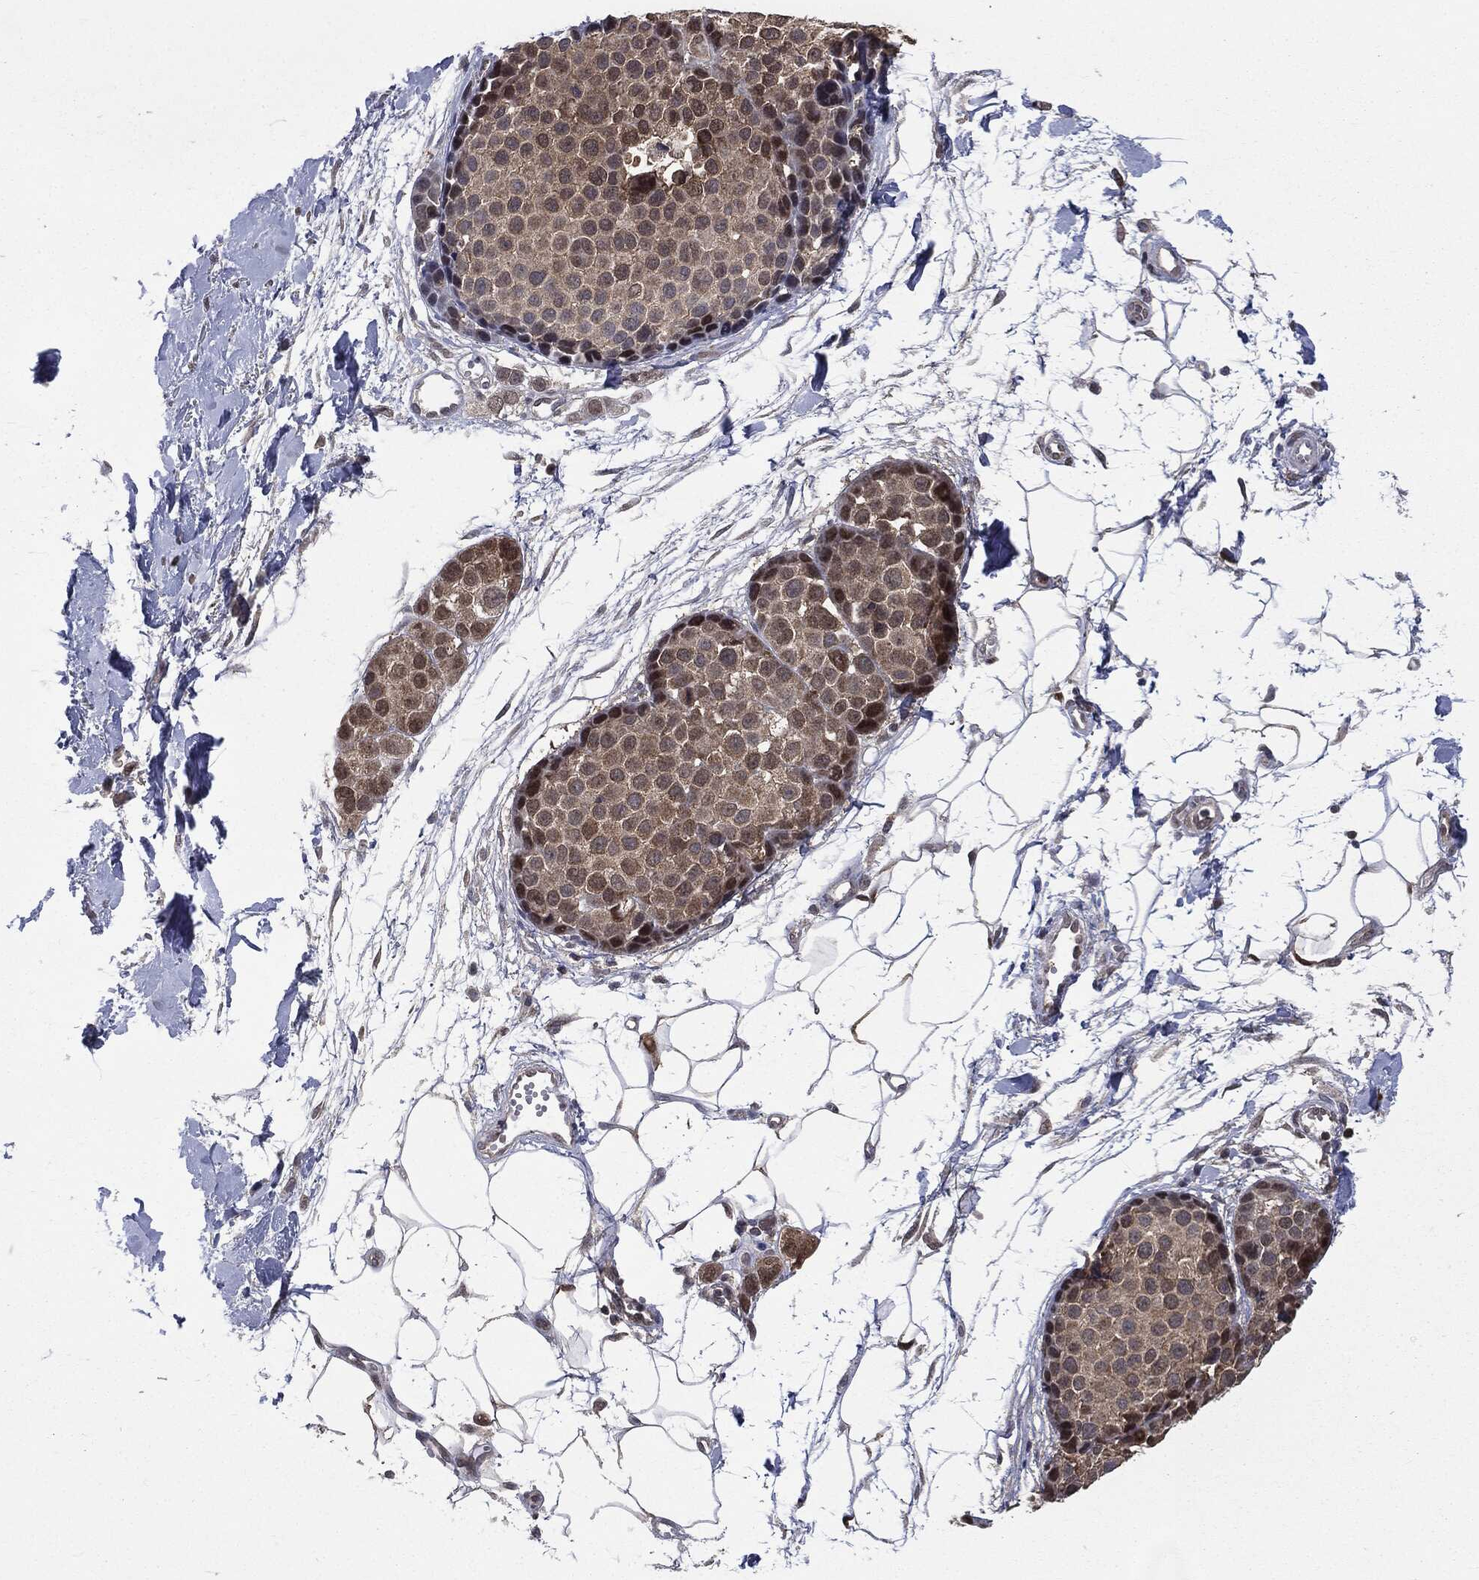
{"staining": {"intensity": "weak", "quantity": "<25%", "location": "cytoplasmic/membranous"}, "tissue": "melanoma", "cell_type": "Tumor cells", "image_type": "cancer", "snomed": [{"axis": "morphology", "description": "Malignant melanoma, NOS"}, {"axis": "topography", "description": "Skin"}], "caption": "This is an immunohistochemistry image of melanoma. There is no staining in tumor cells.", "gene": "GPI", "patient": {"sex": "female", "age": 86}}